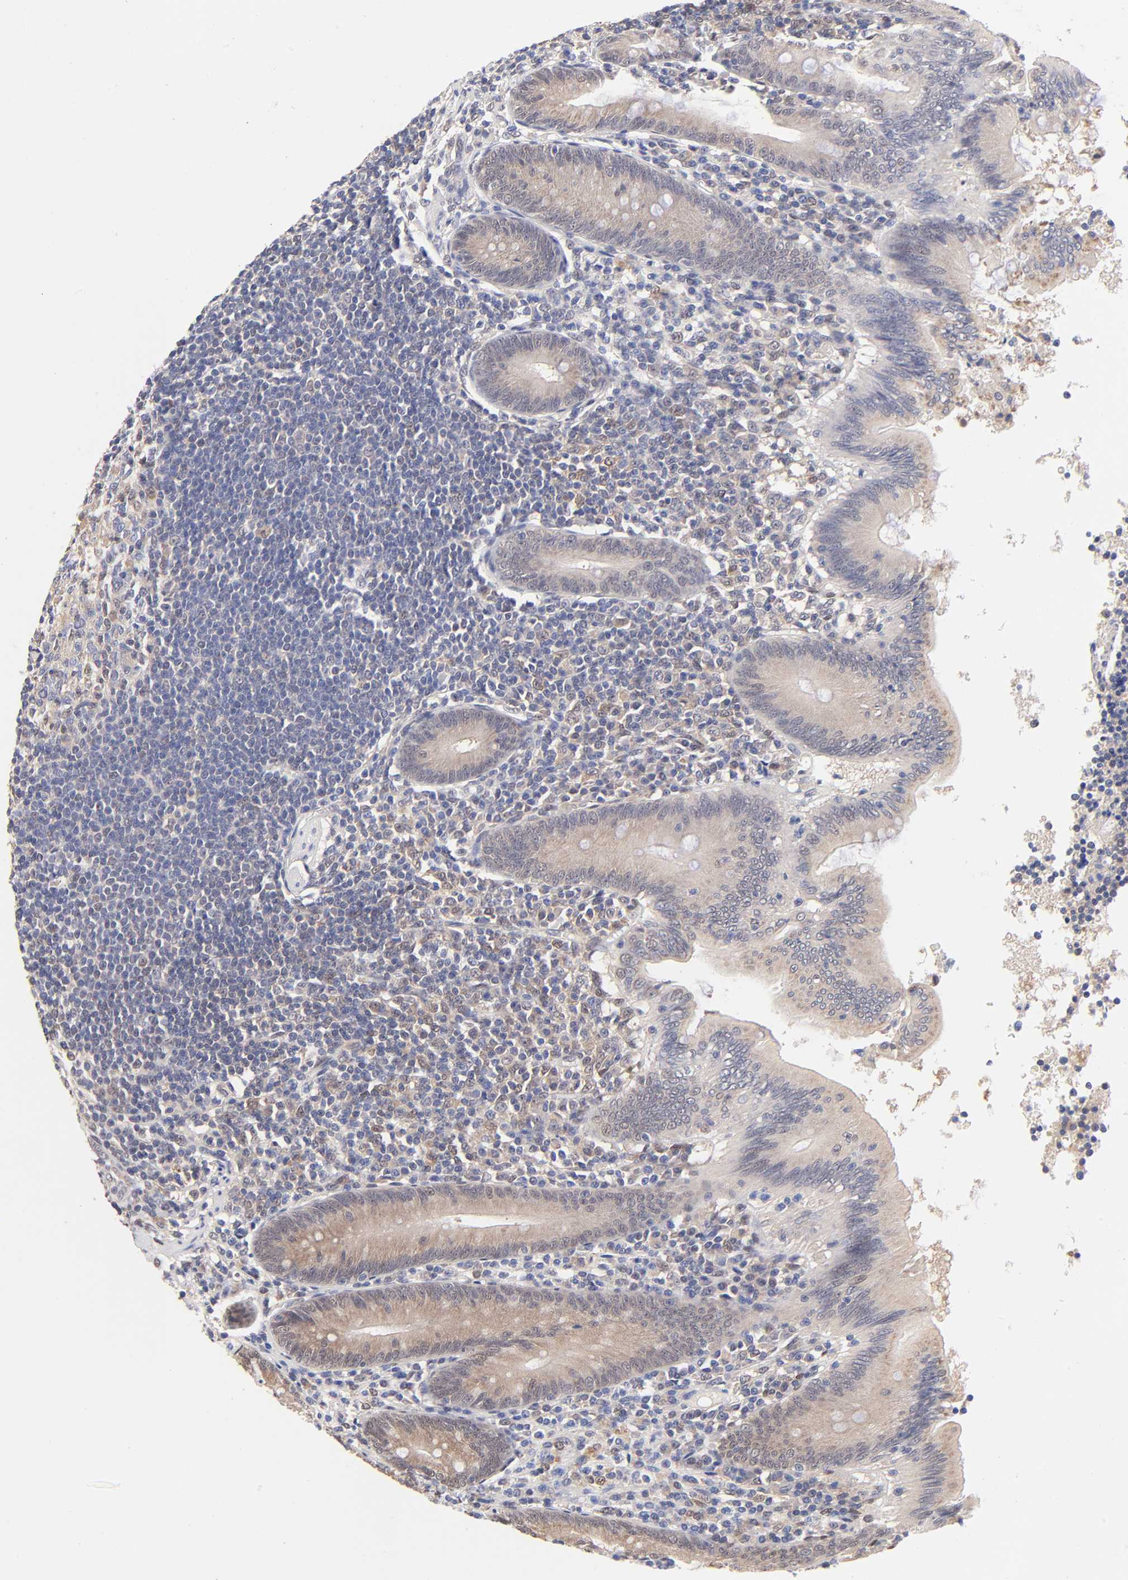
{"staining": {"intensity": "weak", "quantity": "<25%", "location": "cytoplasmic/membranous,nuclear"}, "tissue": "appendix", "cell_type": "Glandular cells", "image_type": "normal", "snomed": [{"axis": "morphology", "description": "Normal tissue, NOS"}, {"axis": "morphology", "description": "Inflammation, NOS"}, {"axis": "topography", "description": "Appendix"}], "caption": "A micrograph of human appendix is negative for staining in glandular cells. (DAB (3,3'-diaminobenzidine) IHC with hematoxylin counter stain).", "gene": "TXNL1", "patient": {"sex": "male", "age": 46}}